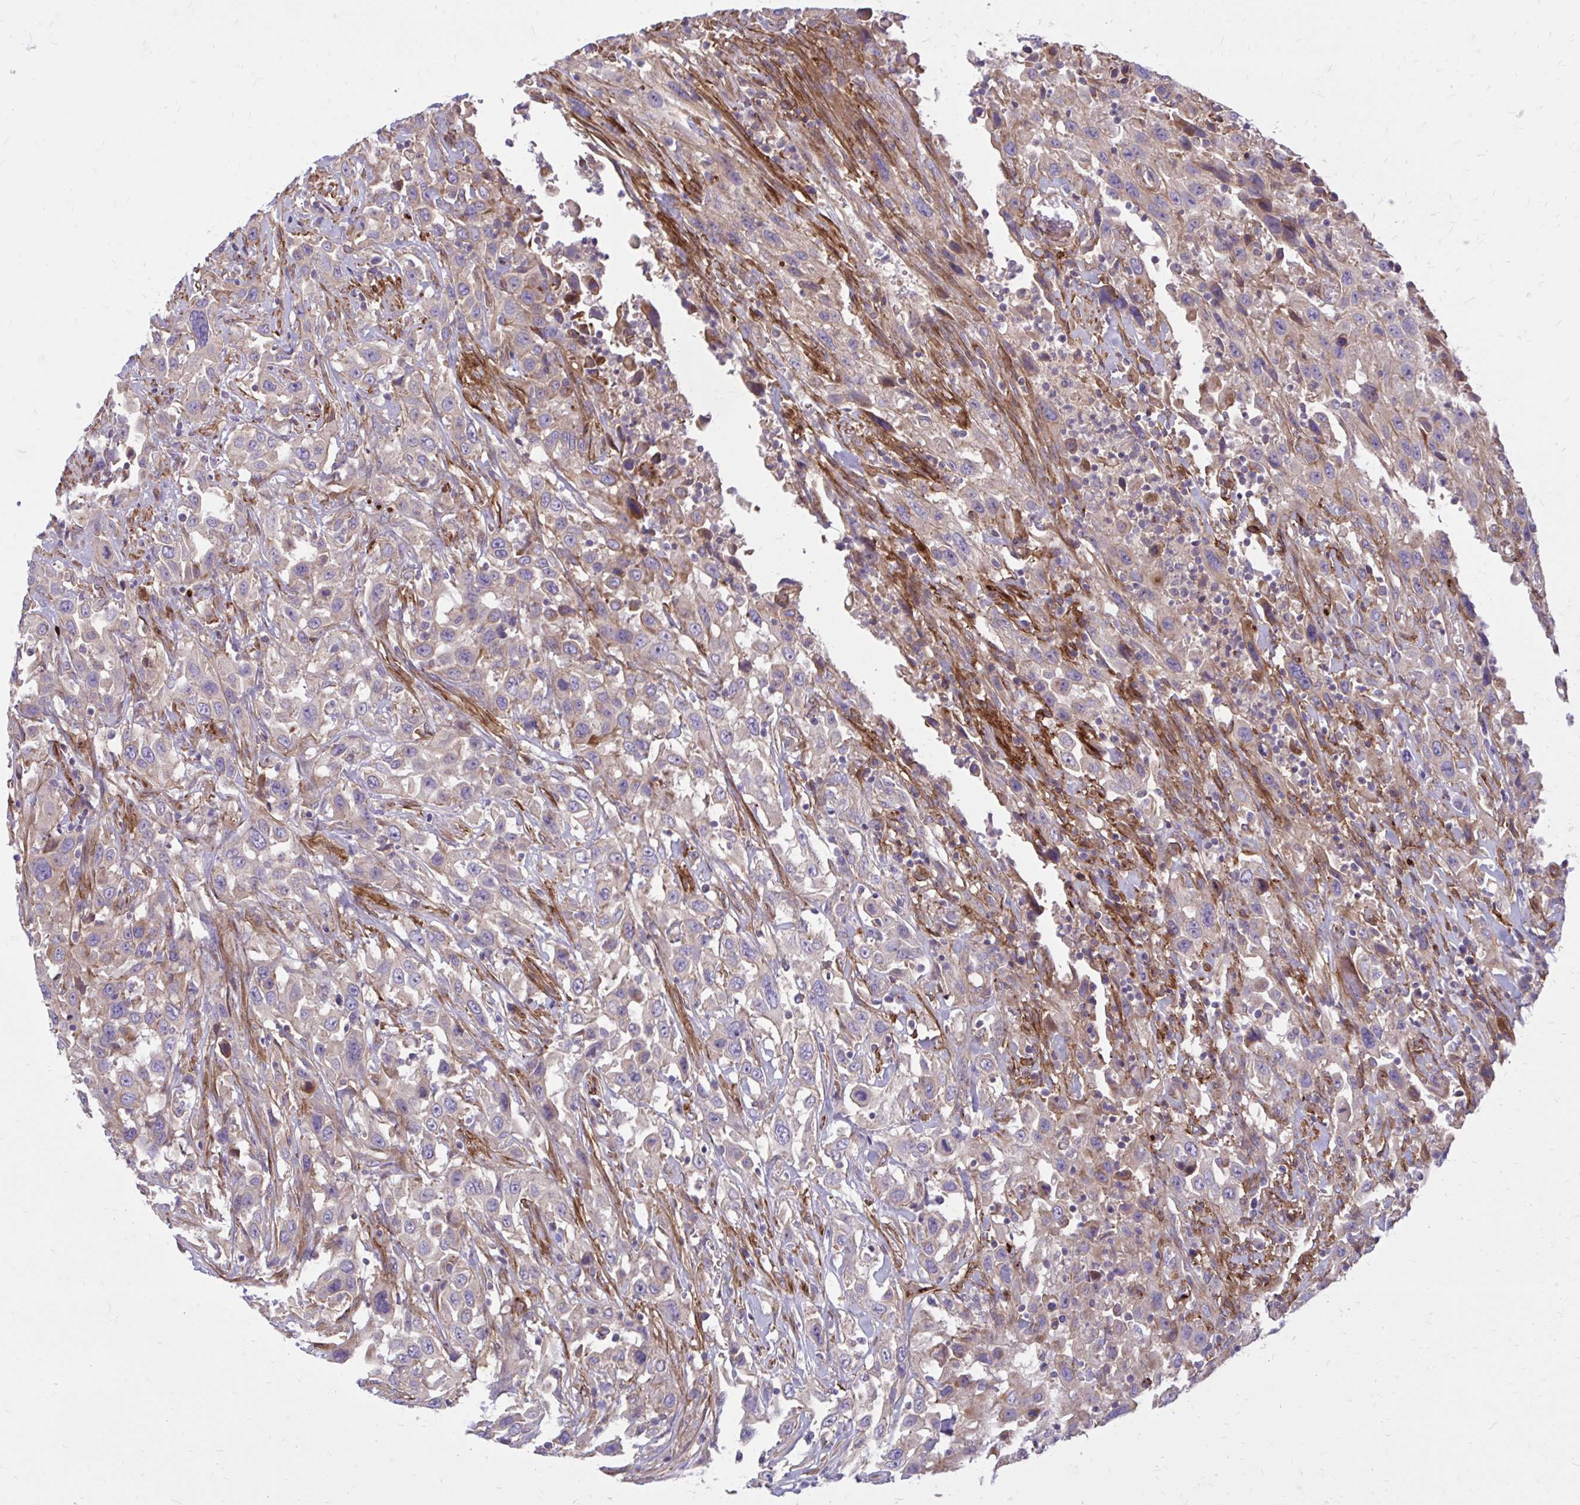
{"staining": {"intensity": "negative", "quantity": "none", "location": "none"}, "tissue": "urothelial cancer", "cell_type": "Tumor cells", "image_type": "cancer", "snomed": [{"axis": "morphology", "description": "Urothelial carcinoma, High grade"}, {"axis": "topography", "description": "Urinary bladder"}], "caption": "Human urothelial carcinoma (high-grade) stained for a protein using immunohistochemistry (IHC) exhibits no positivity in tumor cells.", "gene": "FAP", "patient": {"sex": "male", "age": 61}}